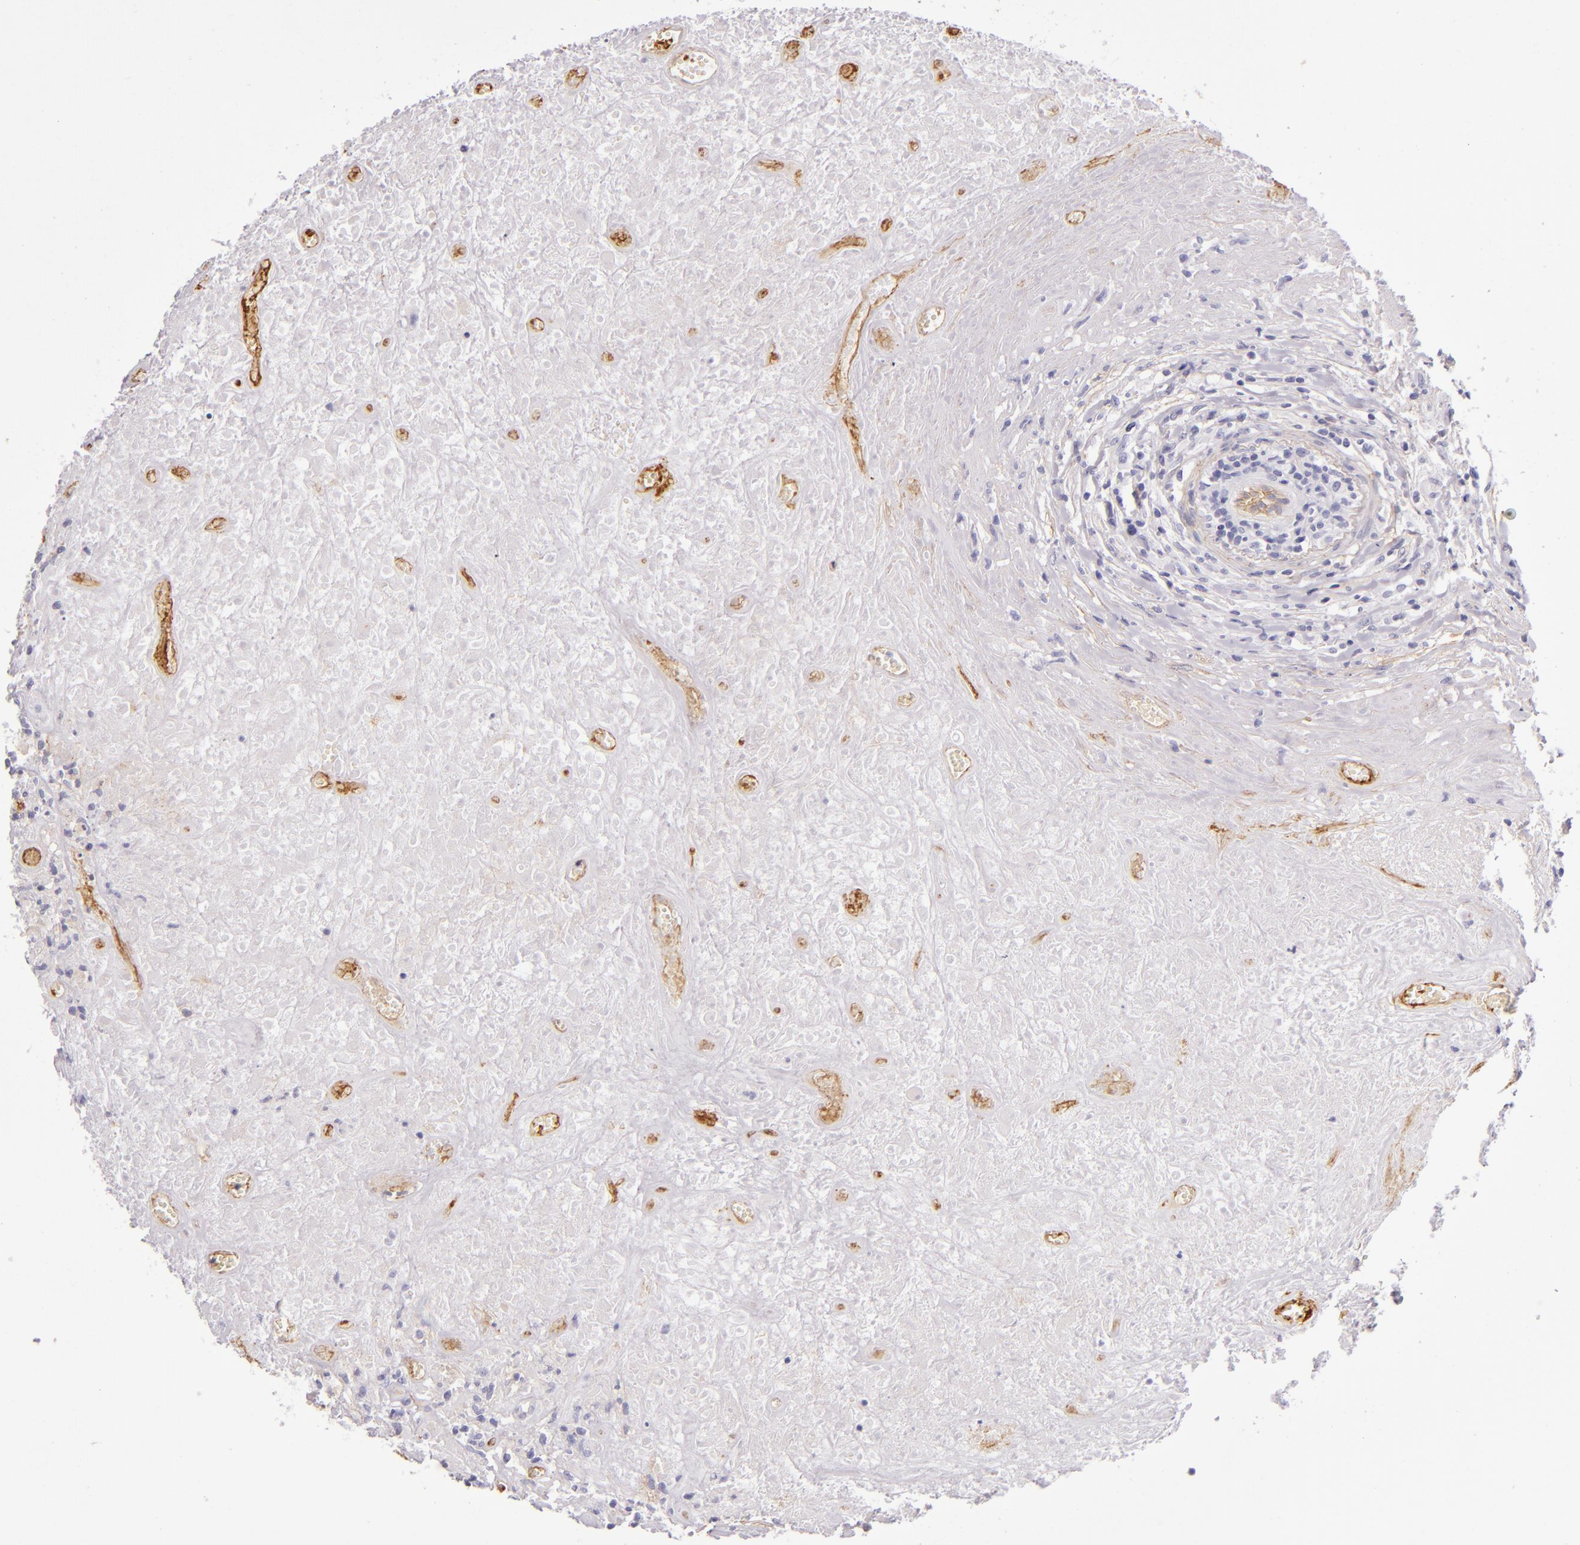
{"staining": {"intensity": "negative", "quantity": "none", "location": "none"}, "tissue": "lymphoma", "cell_type": "Tumor cells", "image_type": "cancer", "snomed": [{"axis": "morphology", "description": "Hodgkin's disease, NOS"}, {"axis": "topography", "description": "Lymph node"}], "caption": "Immunohistochemistry image of lymphoma stained for a protein (brown), which exhibits no staining in tumor cells.", "gene": "CD9", "patient": {"sex": "male", "age": 46}}